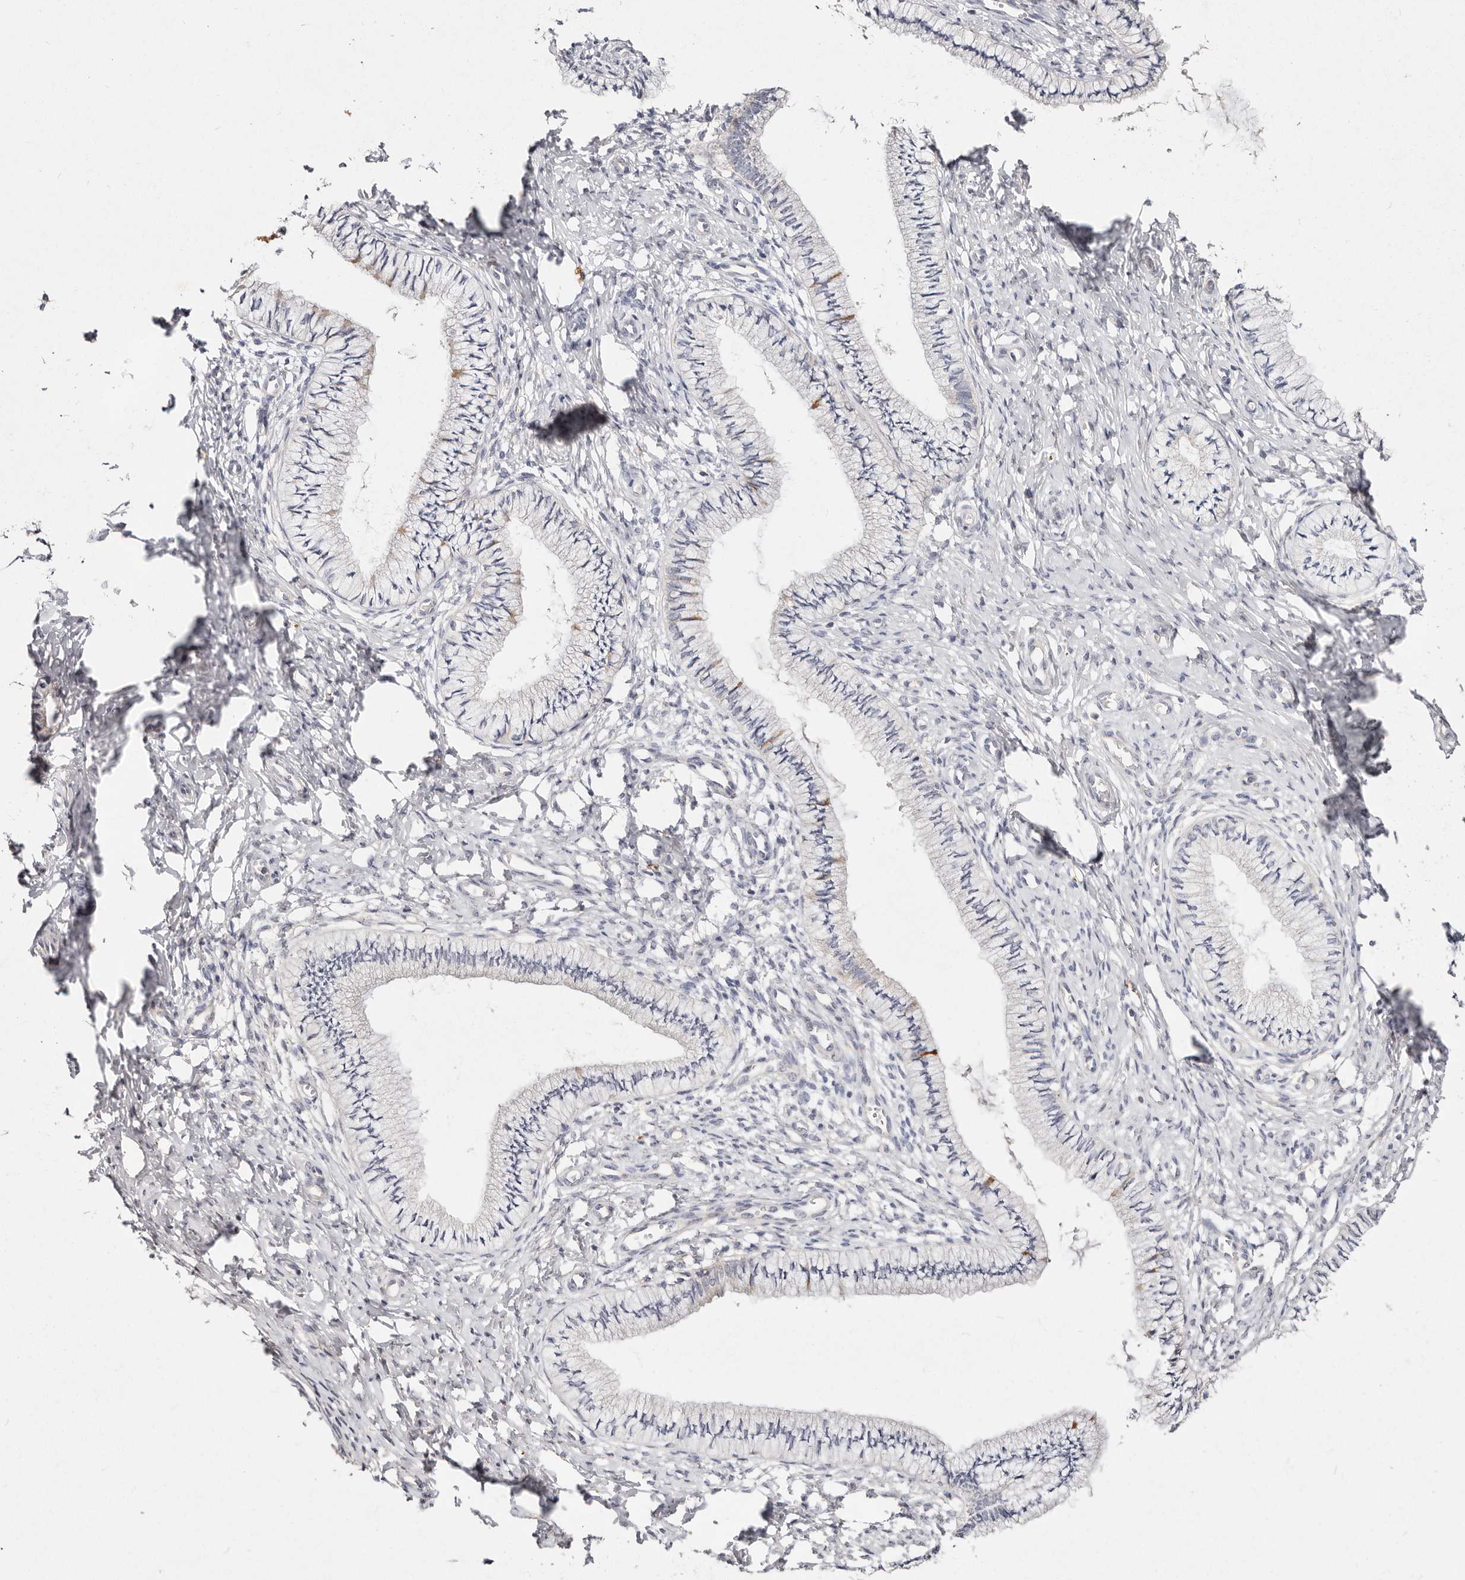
{"staining": {"intensity": "weak", "quantity": "<25%", "location": "cytoplasmic/membranous"}, "tissue": "cervix", "cell_type": "Glandular cells", "image_type": "normal", "snomed": [{"axis": "morphology", "description": "Normal tissue, NOS"}, {"axis": "topography", "description": "Cervix"}], "caption": "Immunohistochemical staining of normal cervix reveals no significant expression in glandular cells. (Stains: DAB immunohistochemistry with hematoxylin counter stain, Microscopy: brightfield microscopy at high magnification).", "gene": "VIPAS39", "patient": {"sex": "female", "age": 36}}